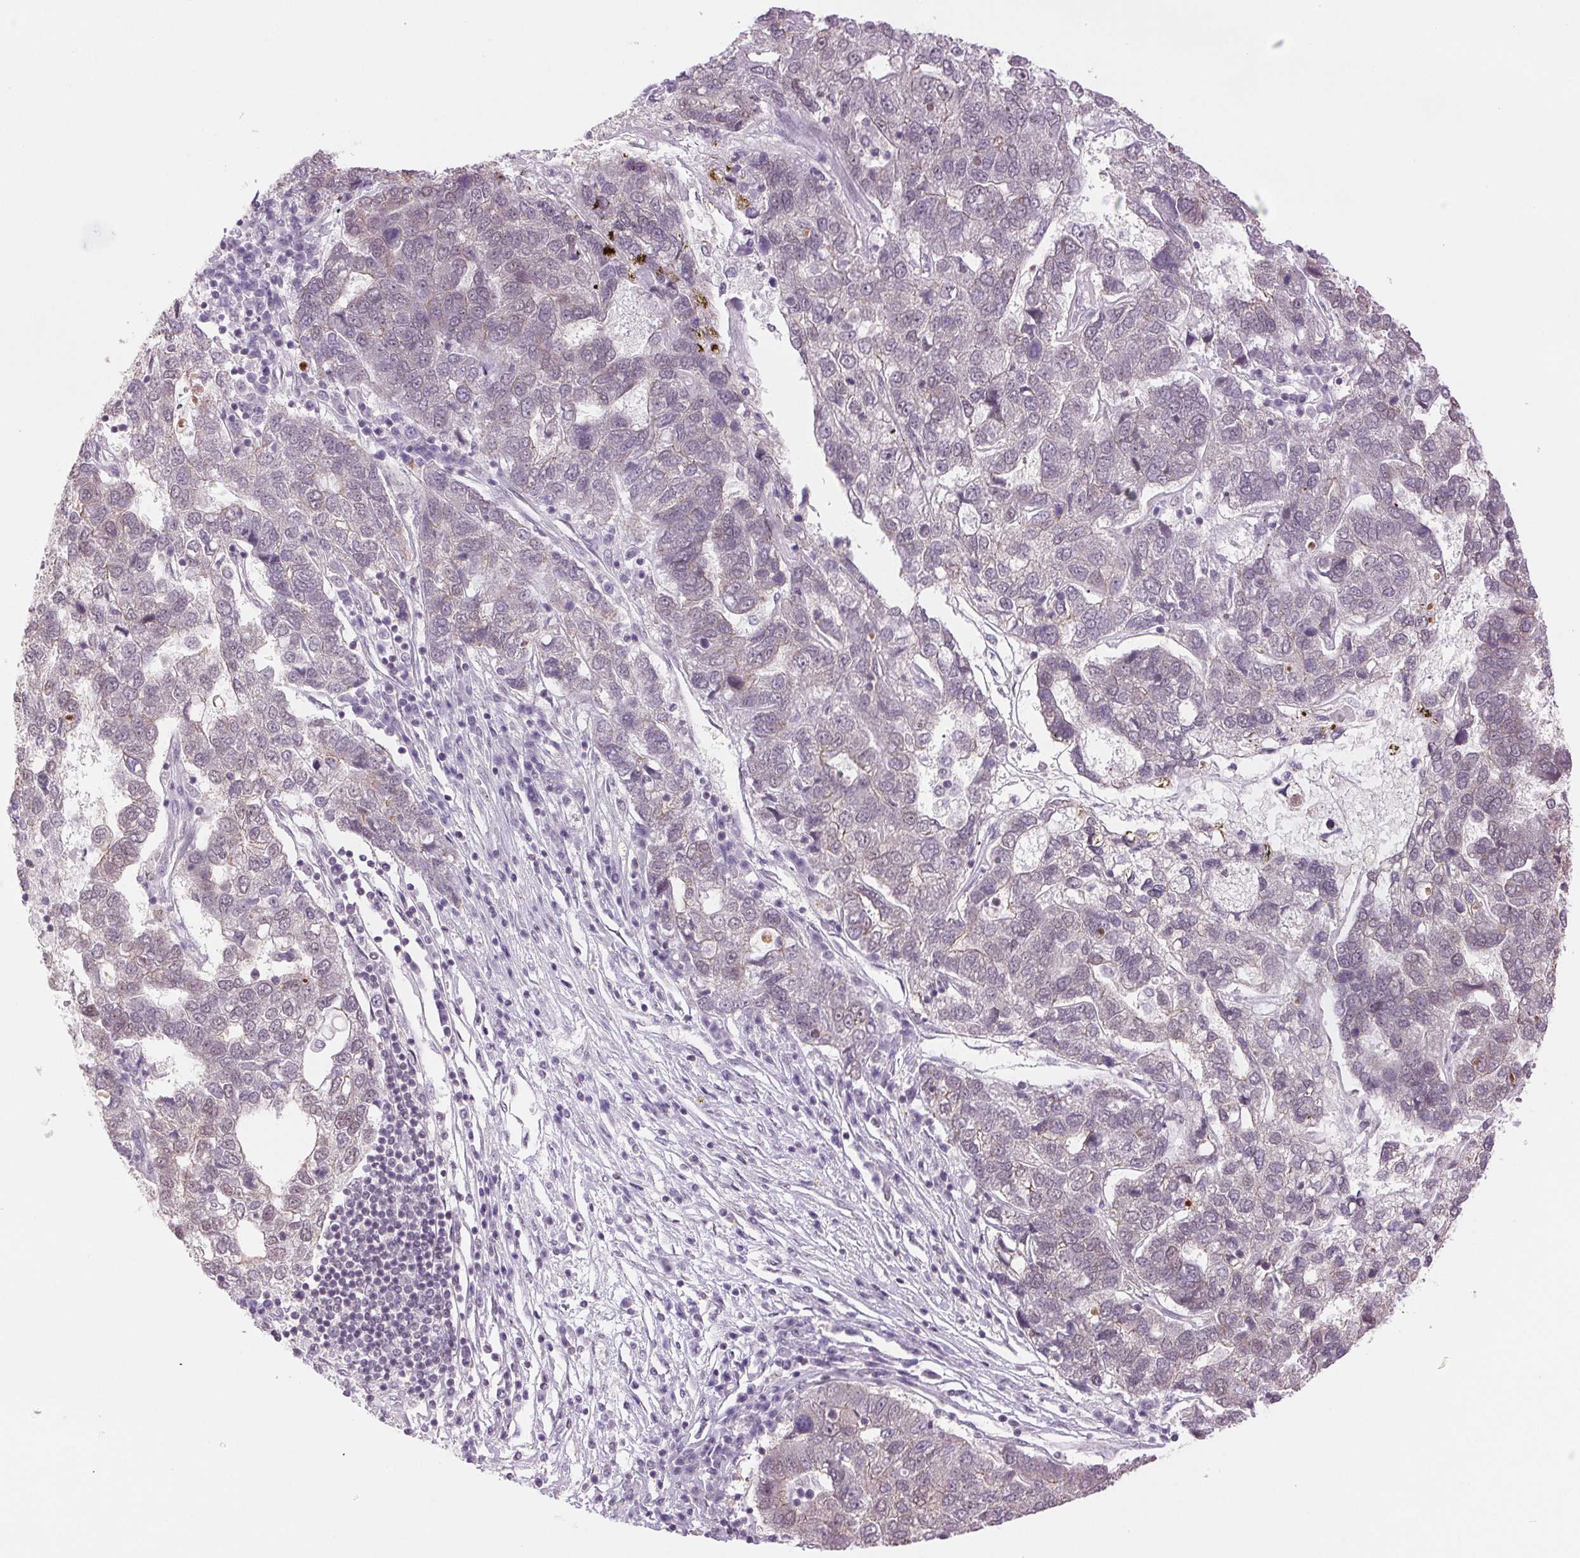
{"staining": {"intensity": "negative", "quantity": "none", "location": "none"}, "tissue": "pancreatic cancer", "cell_type": "Tumor cells", "image_type": "cancer", "snomed": [{"axis": "morphology", "description": "Adenocarcinoma, NOS"}, {"axis": "topography", "description": "Pancreas"}], "caption": "This is an immunohistochemistry (IHC) histopathology image of pancreatic adenocarcinoma. There is no staining in tumor cells.", "gene": "RPRD1B", "patient": {"sex": "female", "age": 61}}